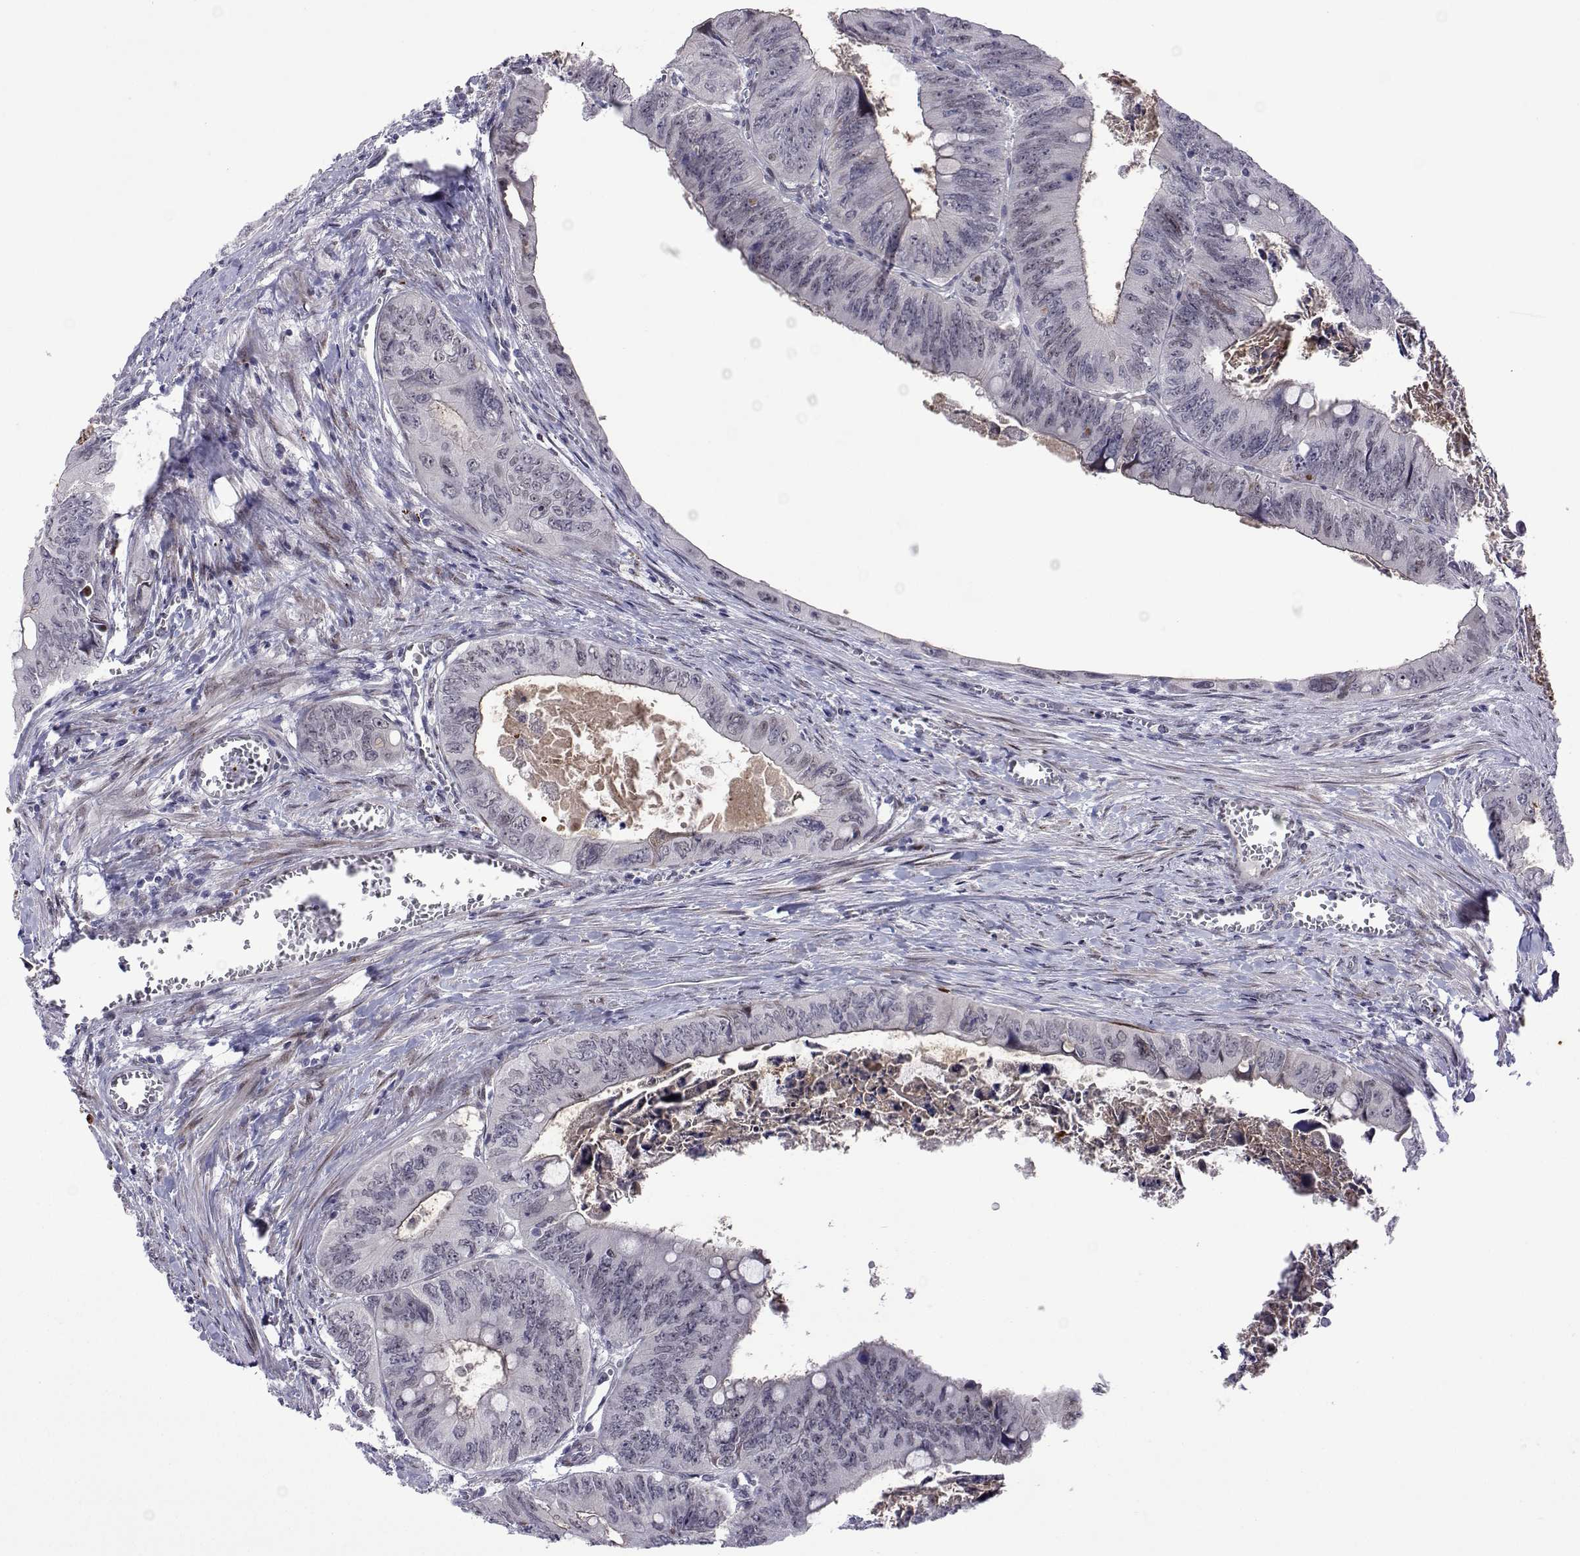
{"staining": {"intensity": "negative", "quantity": "none", "location": "none"}, "tissue": "colorectal cancer", "cell_type": "Tumor cells", "image_type": "cancer", "snomed": [{"axis": "morphology", "description": "Adenocarcinoma, NOS"}, {"axis": "topography", "description": "Colon"}], "caption": "A histopathology image of human adenocarcinoma (colorectal) is negative for staining in tumor cells. (Brightfield microscopy of DAB immunohistochemistry (IHC) at high magnification).", "gene": "EFCAB3", "patient": {"sex": "female", "age": 84}}